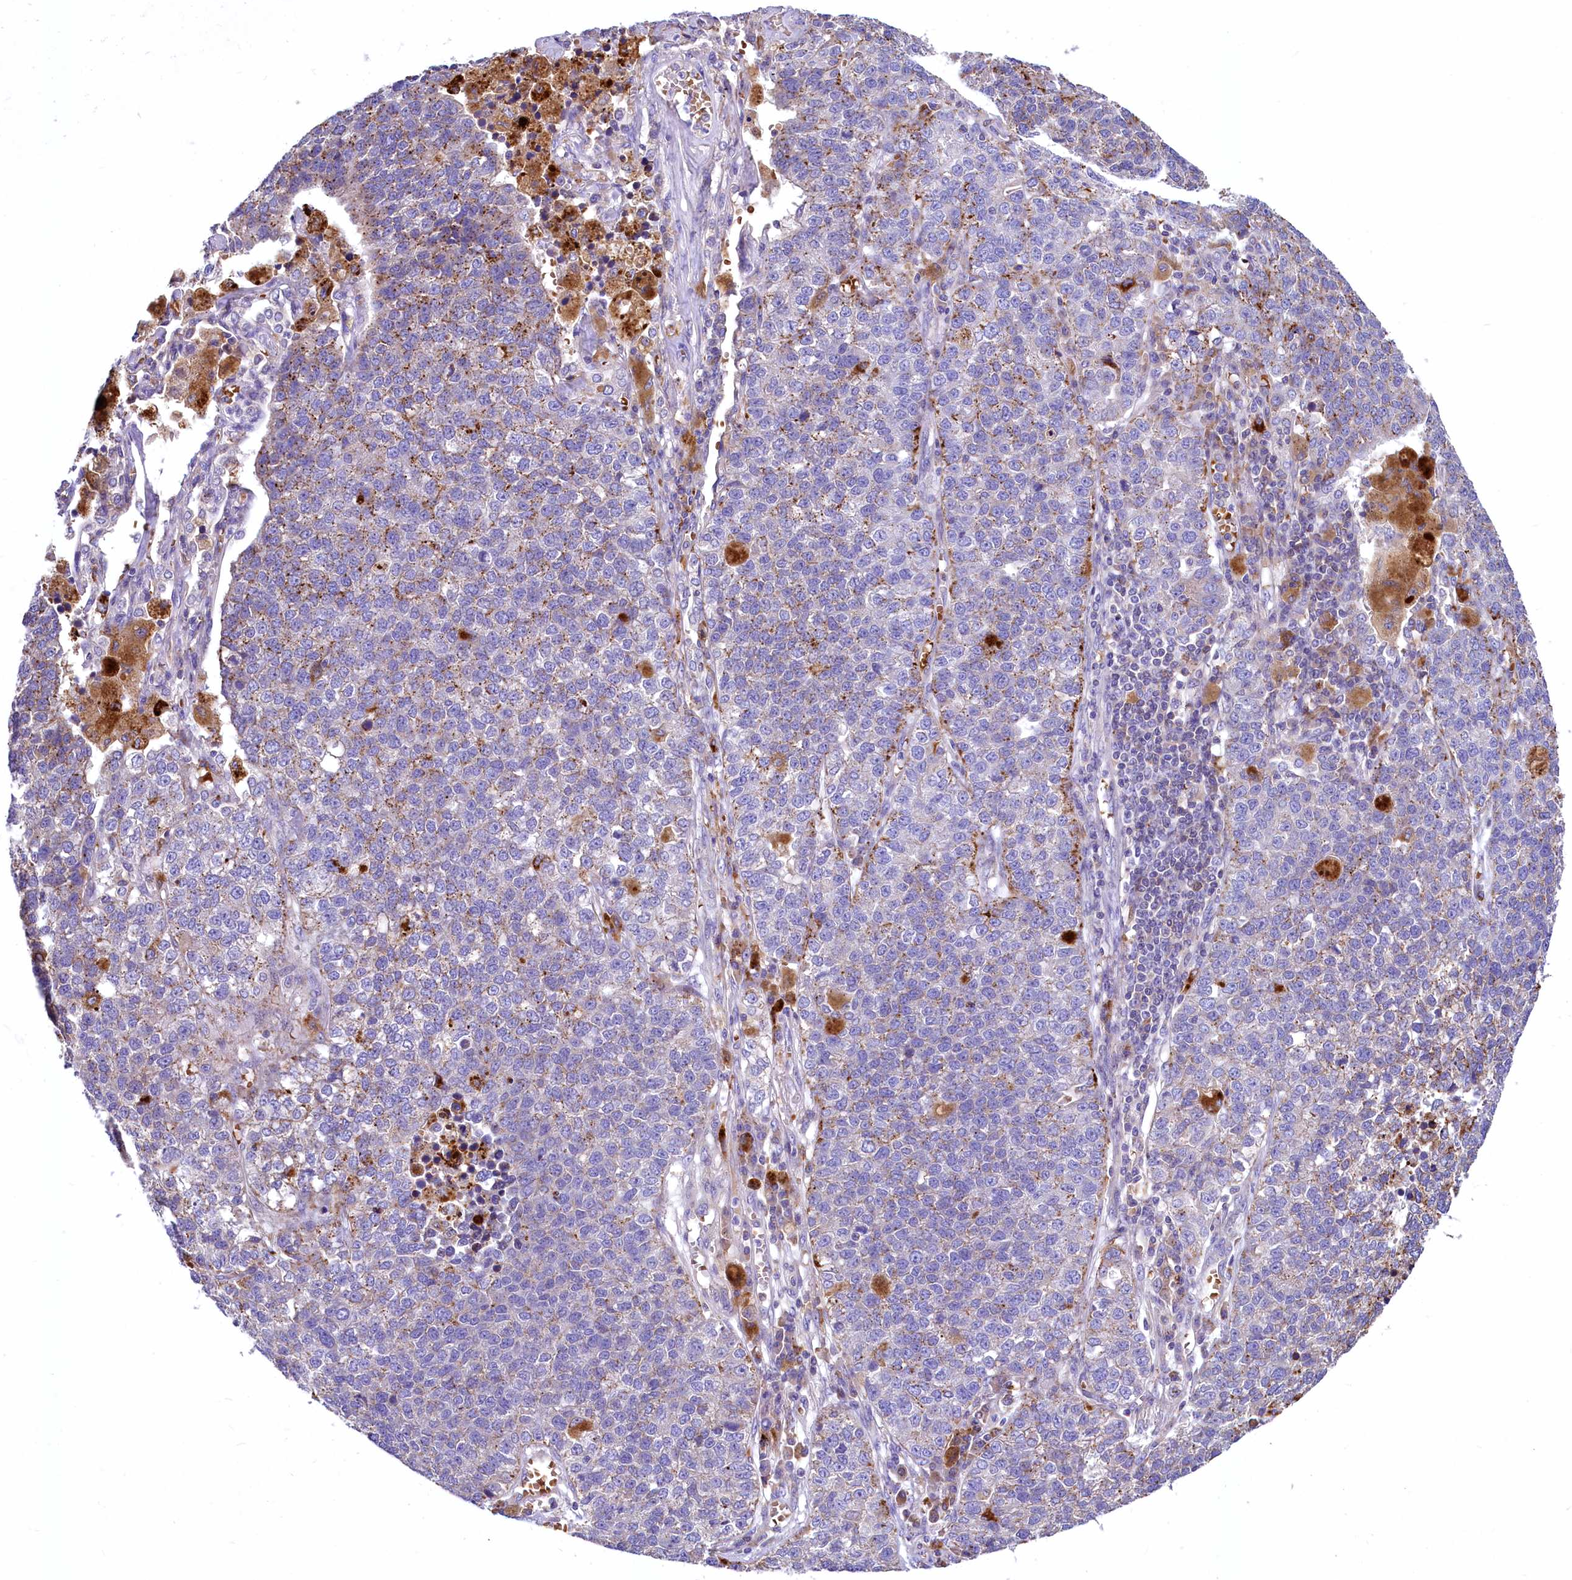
{"staining": {"intensity": "weak", "quantity": "25%-75%", "location": "cytoplasmic/membranous"}, "tissue": "lung cancer", "cell_type": "Tumor cells", "image_type": "cancer", "snomed": [{"axis": "morphology", "description": "Adenocarcinoma, NOS"}, {"axis": "topography", "description": "Lung"}], "caption": "Brown immunohistochemical staining in human adenocarcinoma (lung) reveals weak cytoplasmic/membranous expression in approximately 25%-75% of tumor cells.", "gene": "HPS6", "patient": {"sex": "male", "age": 49}}